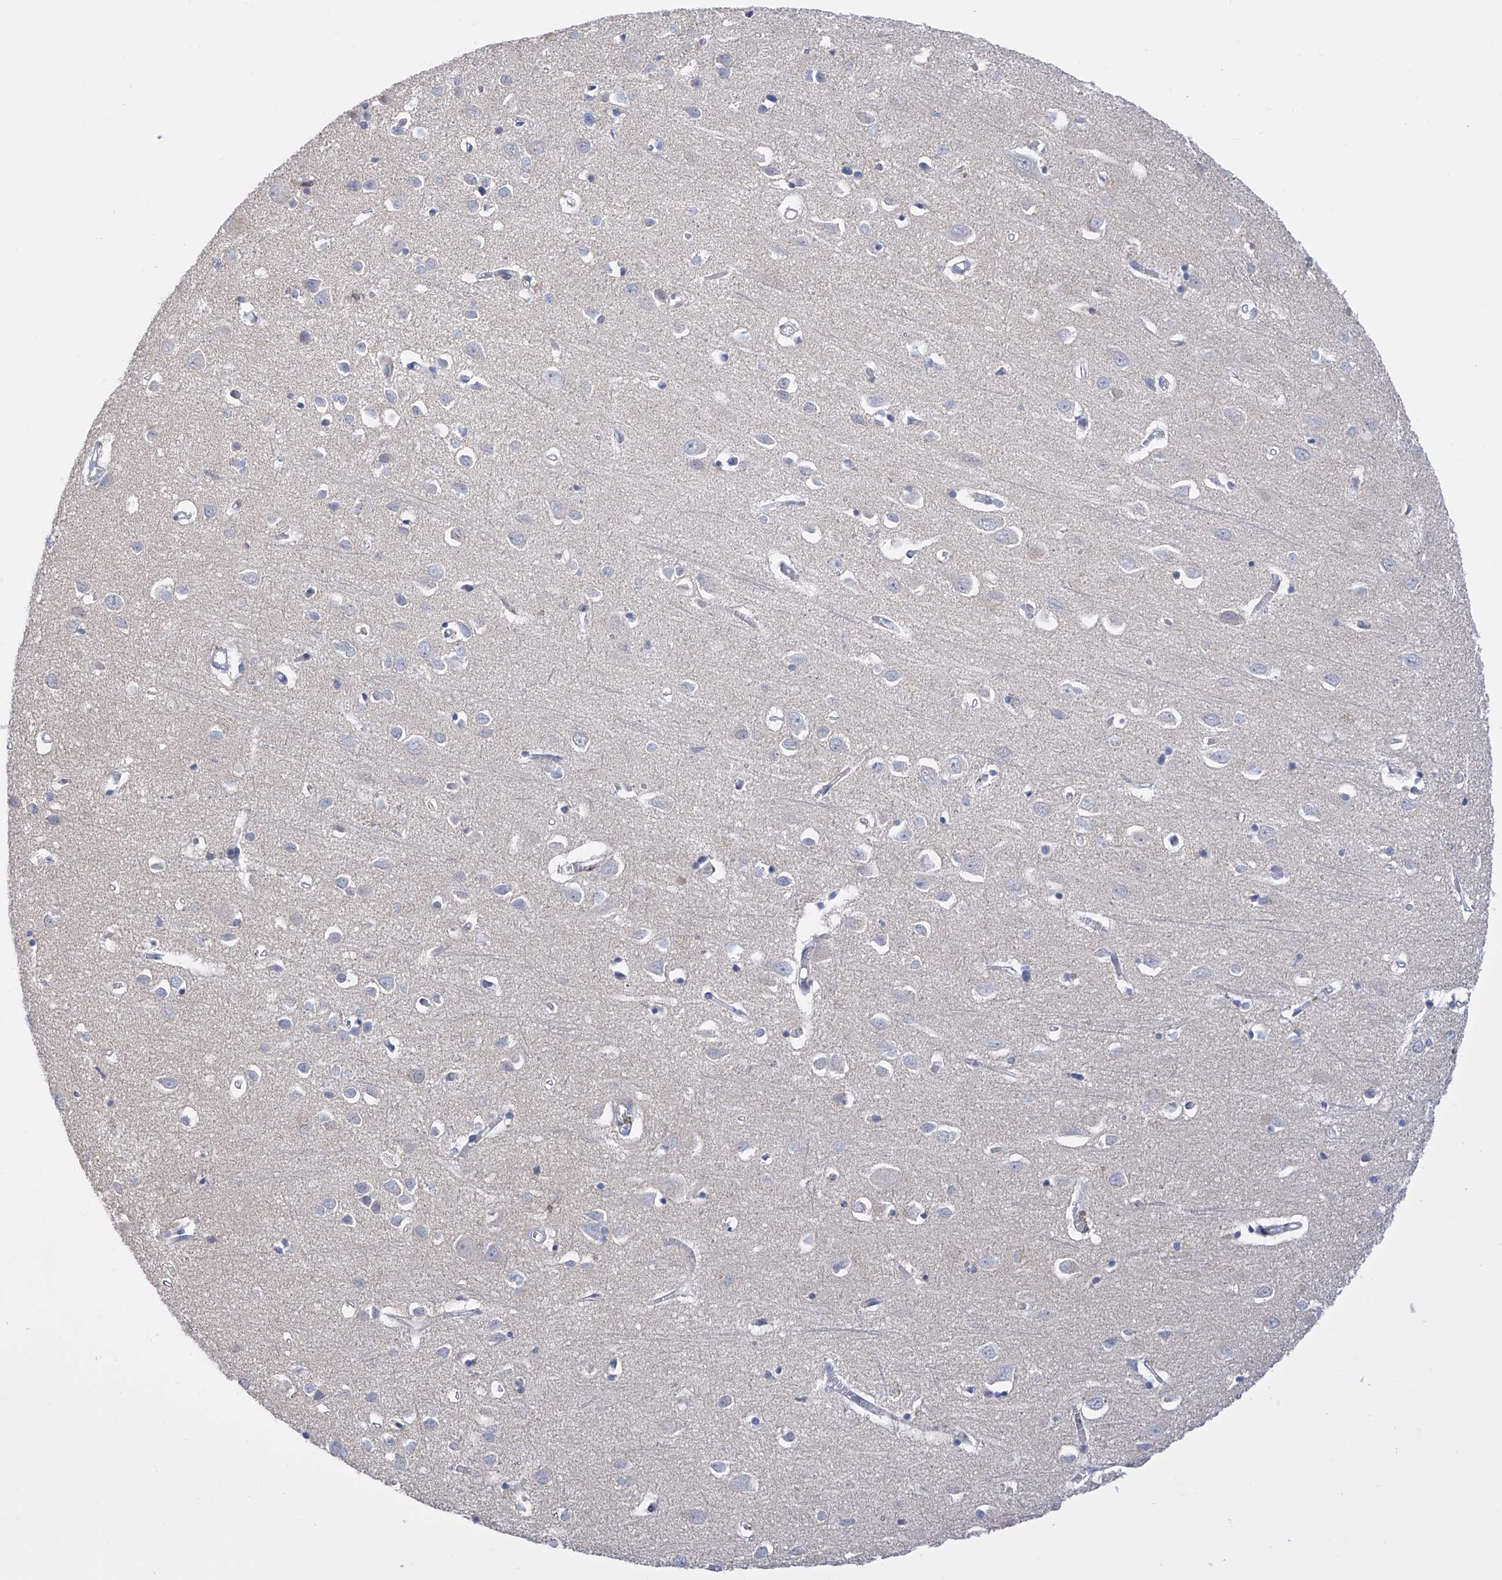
{"staining": {"intensity": "negative", "quantity": "none", "location": "none"}, "tissue": "cerebral cortex", "cell_type": "Endothelial cells", "image_type": "normal", "snomed": [{"axis": "morphology", "description": "Normal tissue, NOS"}, {"axis": "topography", "description": "Cerebral cortex"}], "caption": "Protein analysis of normal cerebral cortex shows no significant expression in endothelial cells. (IHC, brightfield microscopy, high magnification).", "gene": "SLCO4A1", "patient": {"sex": "female", "age": 64}}